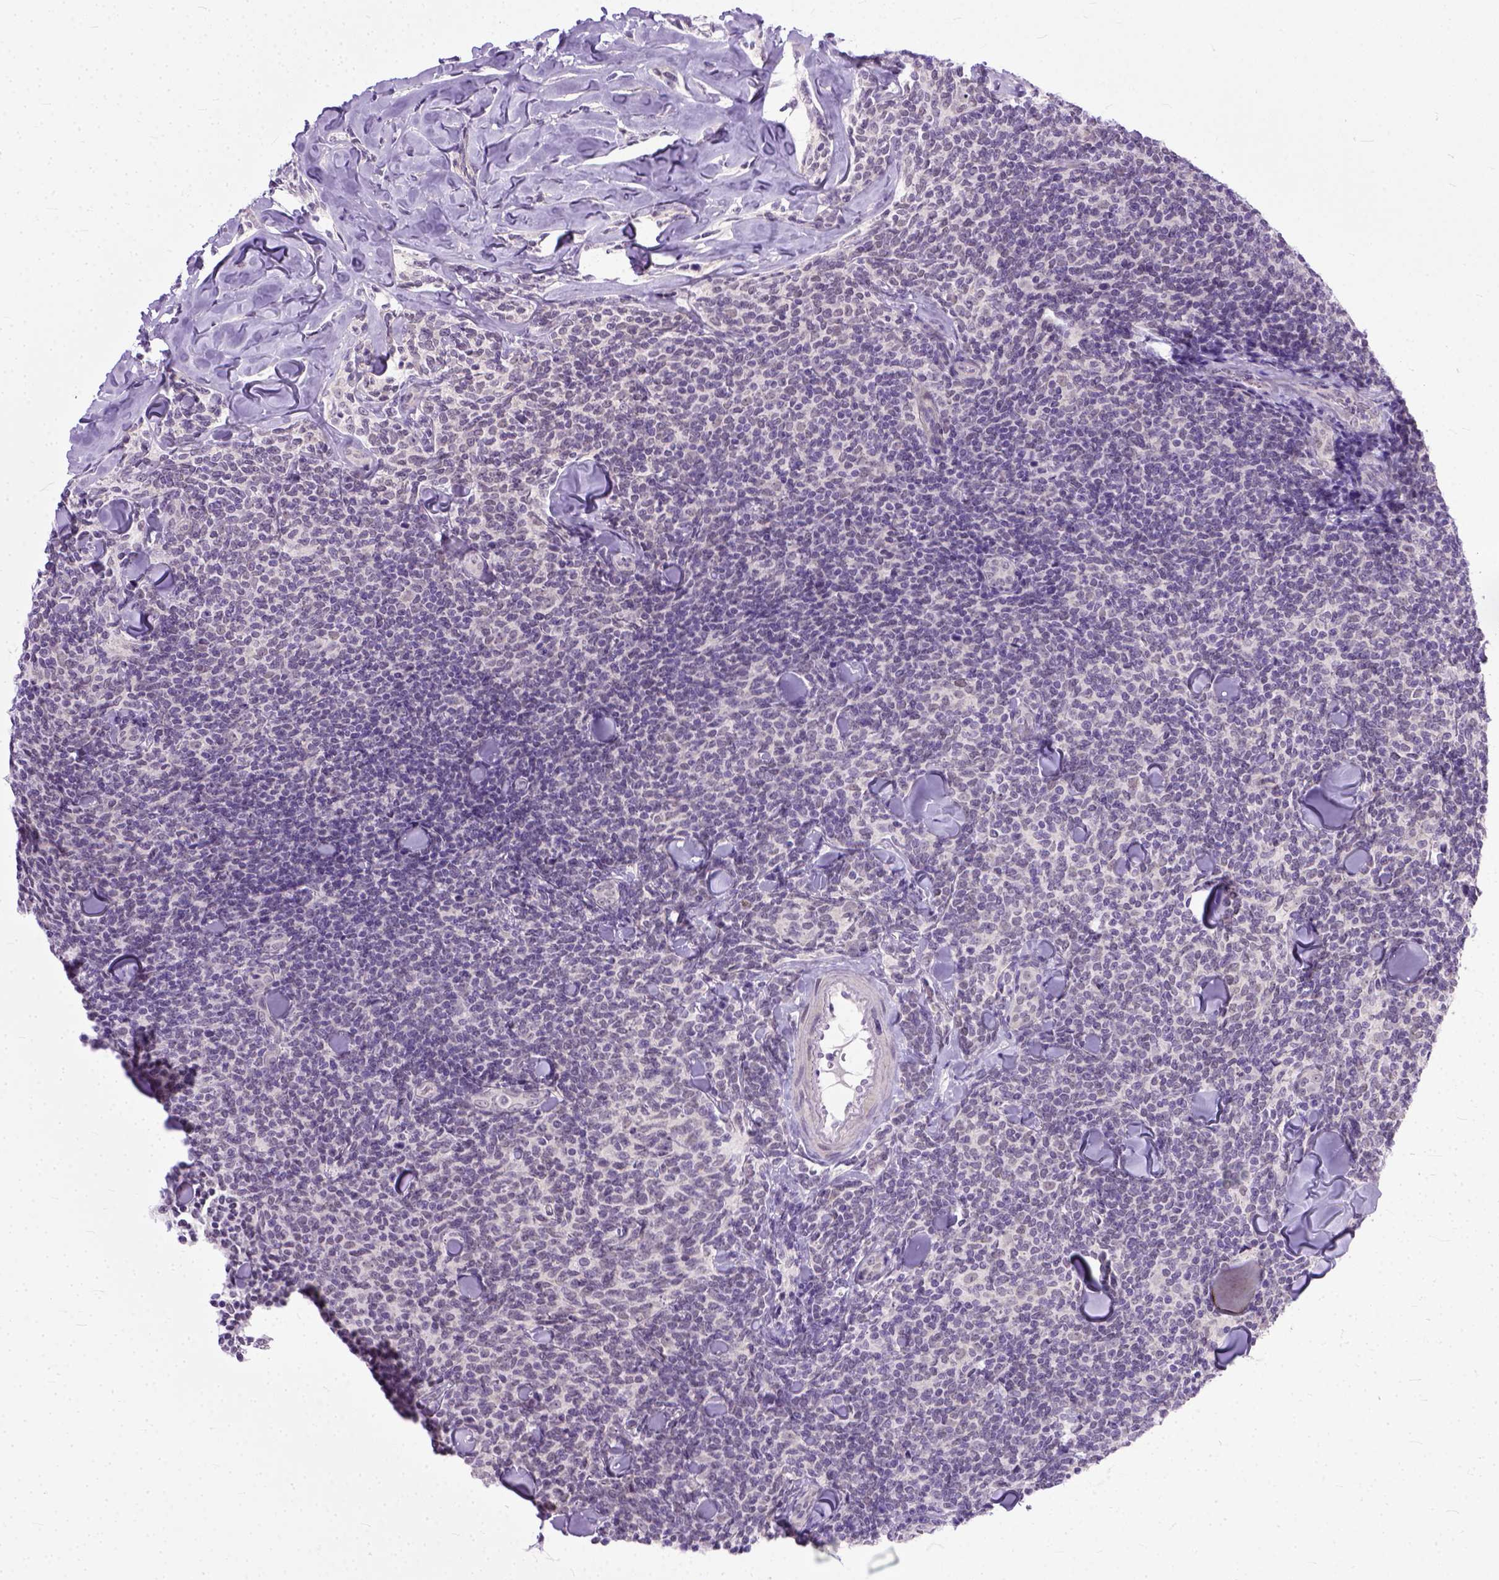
{"staining": {"intensity": "negative", "quantity": "none", "location": "none"}, "tissue": "lymphoma", "cell_type": "Tumor cells", "image_type": "cancer", "snomed": [{"axis": "morphology", "description": "Malignant lymphoma, non-Hodgkin's type, Low grade"}, {"axis": "topography", "description": "Lymph node"}], "caption": "The photomicrograph demonstrates no significant expression in tumor cells of lymphoma.", "gene": "TCEAL7", "patient": {"sex": "female", "age": 56}}